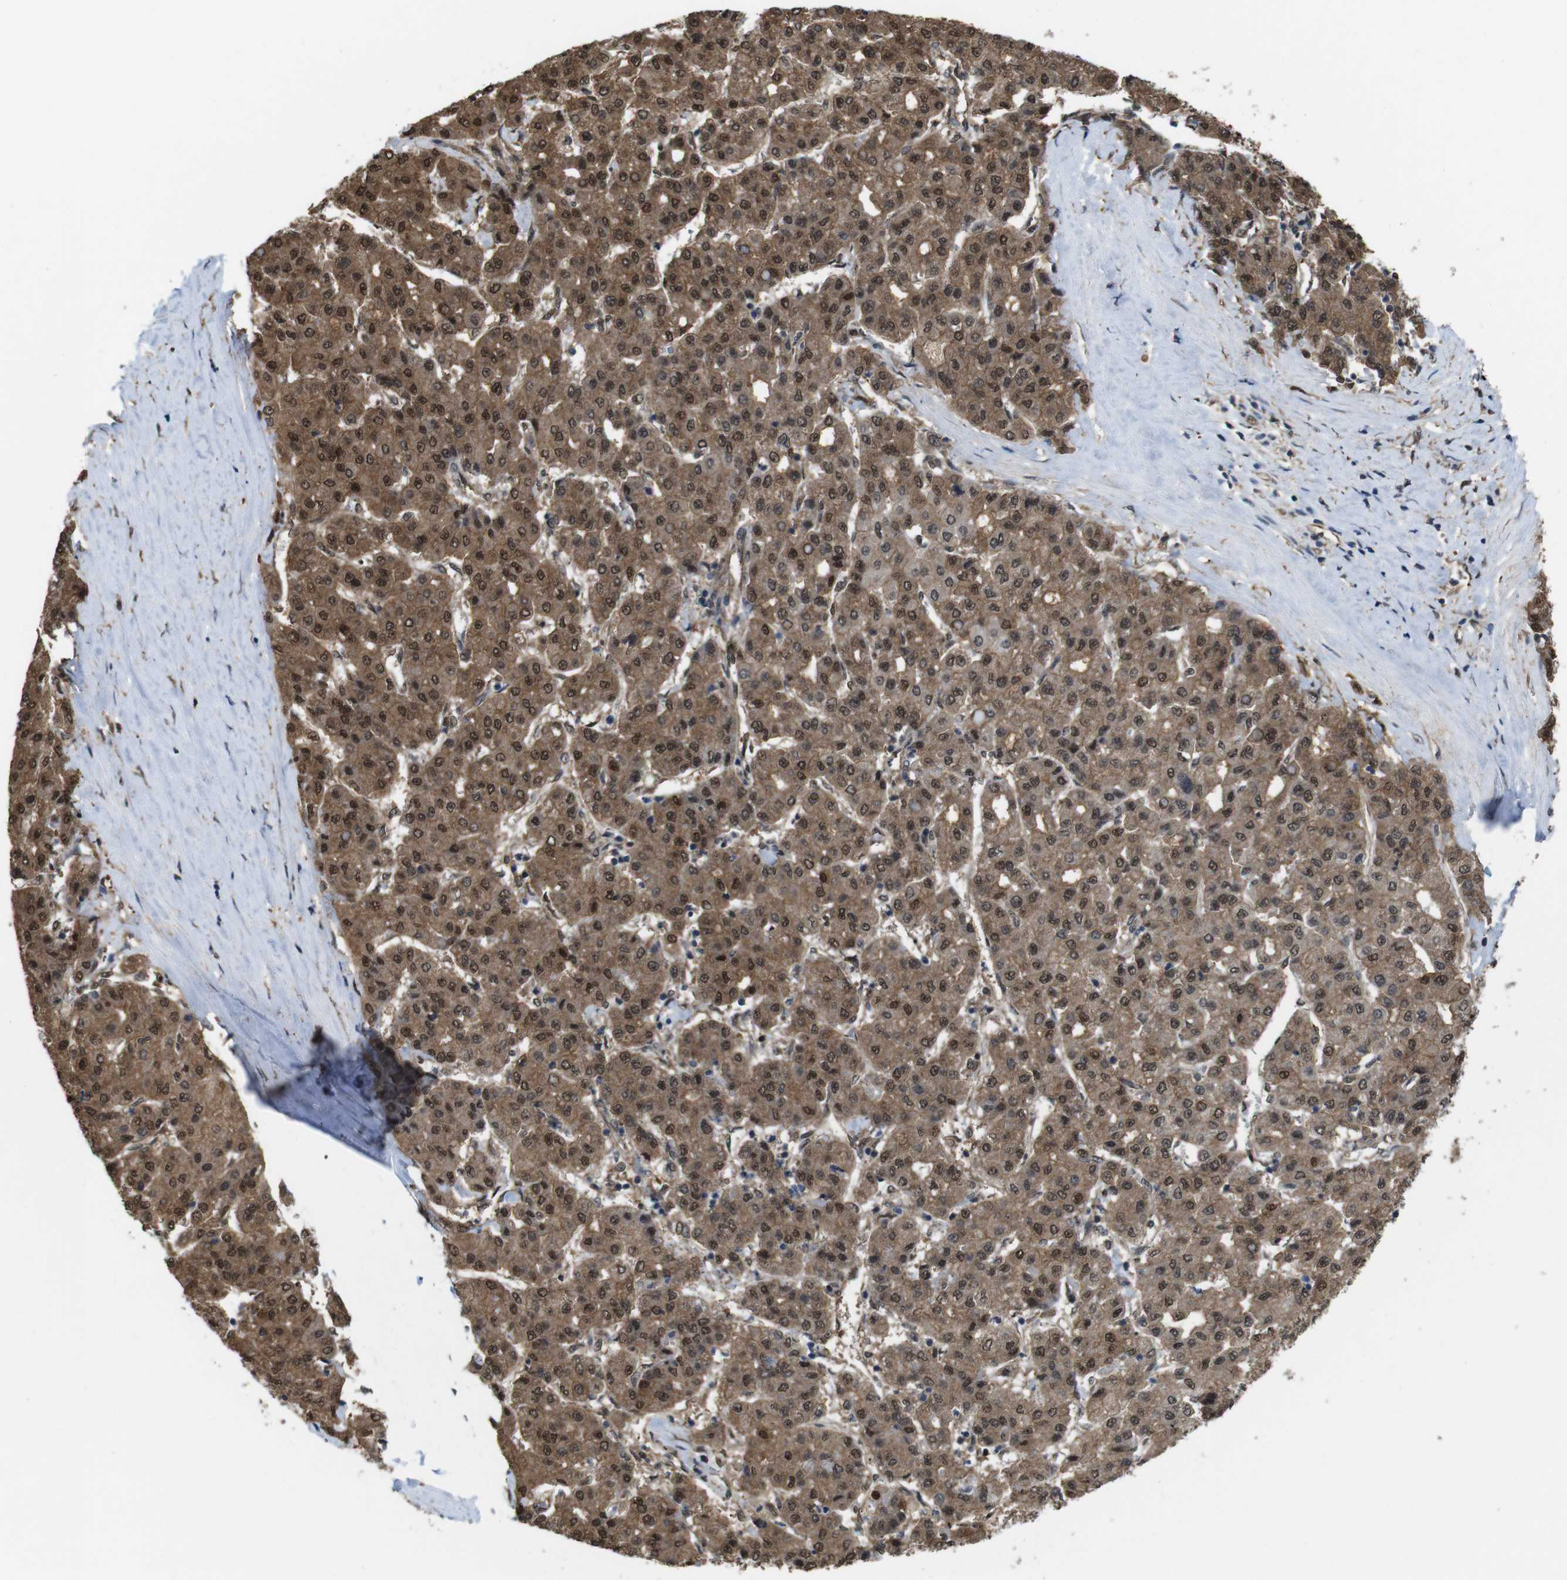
{"staining": {"intensity": "strong", "quantity": ">75%", "location": "cytoplasmic/membranous,nuclear"}, "tissue": "liver cancer", "cell_type": "Tumor cells", "image_type": "cancer", "snomed": [{"axis": "morphology", "description": "Carcinoma, Hepatocellular, NOS"}, {"axis": "topography", "description": "Liver"}], "caption": "Liver cancer was stained to show a protein in brown. There is high levels of strong cytoplasmic/membranous and nuclear positivity in approximately >75% of tumor cells.", "gene": "YWHAG", "patient": {"sex": "male", "age": 65}}